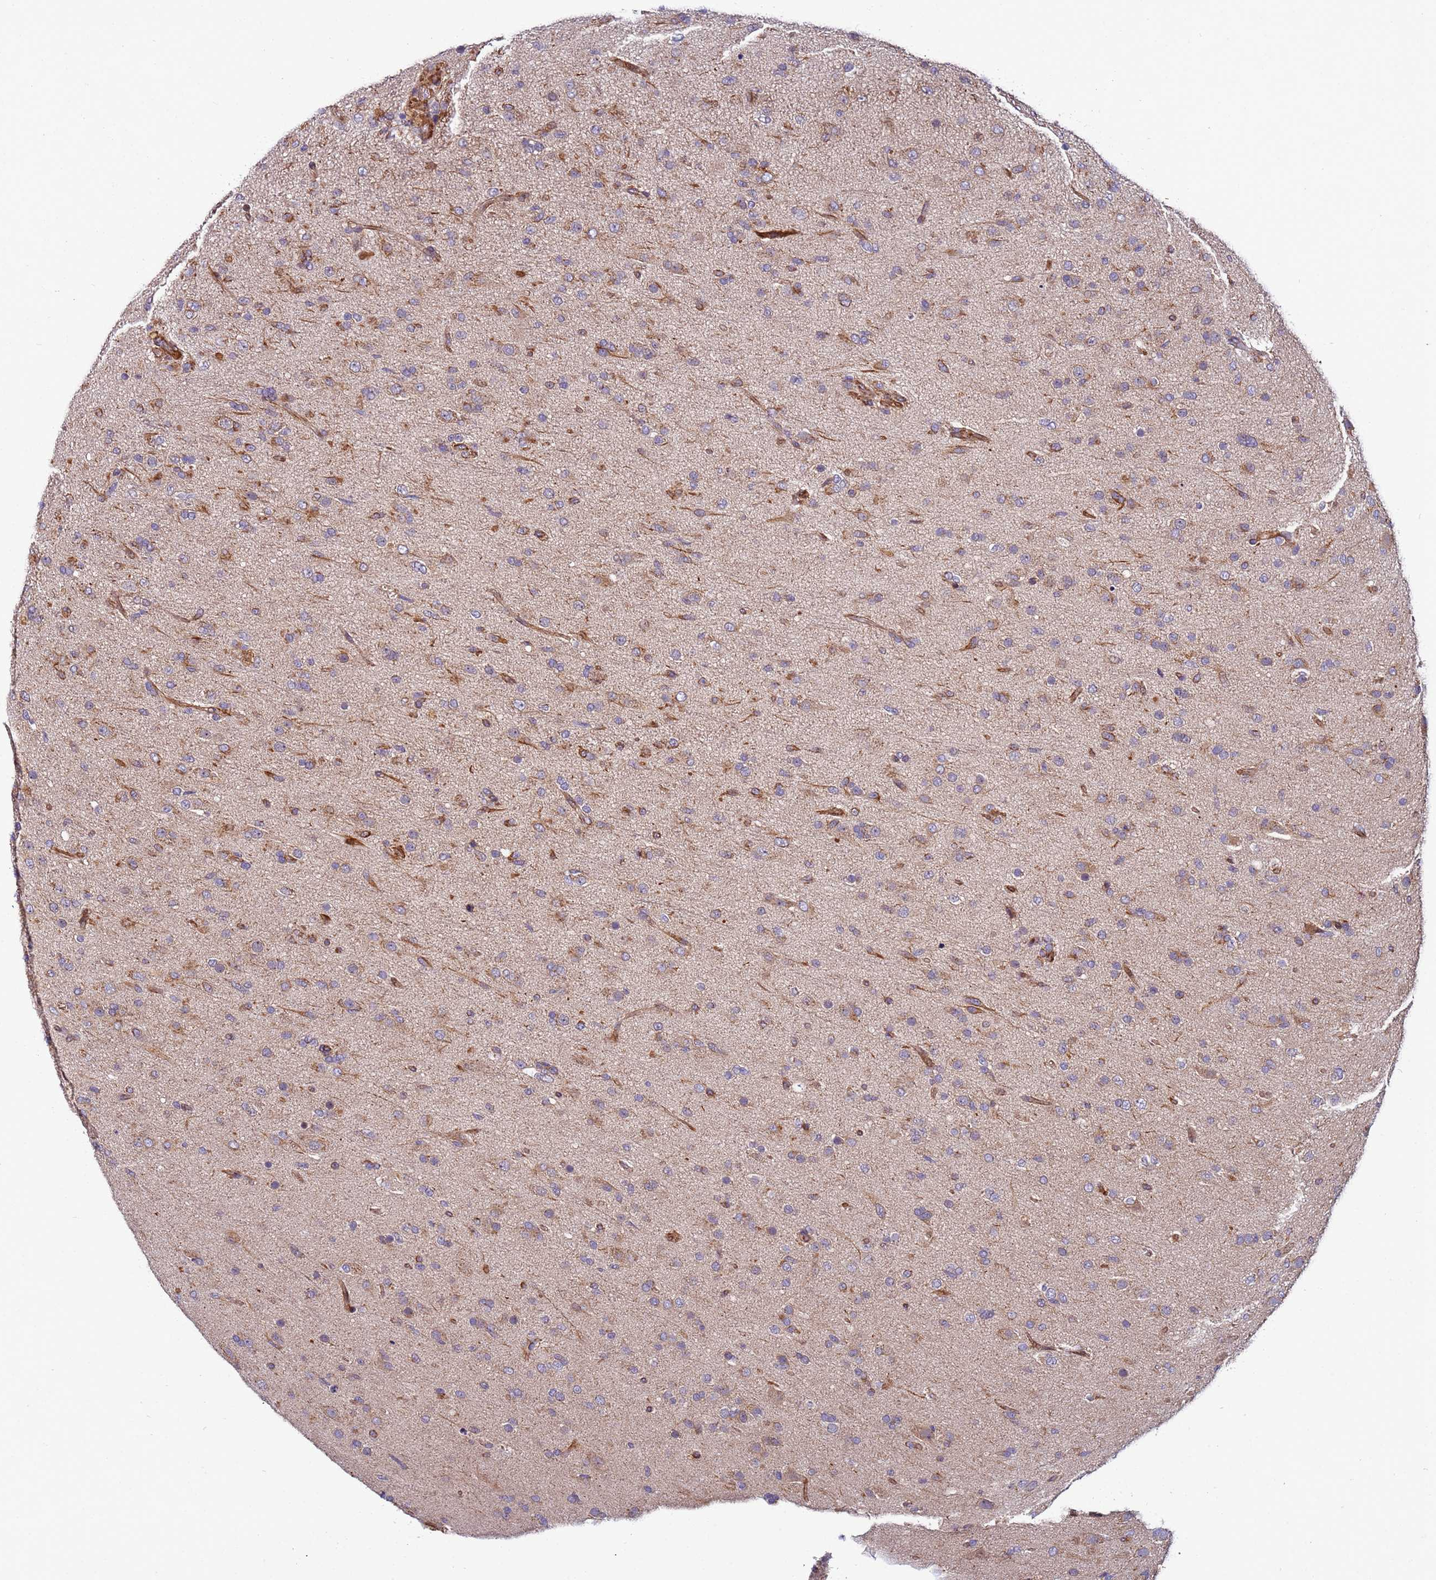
{"staining": {"intensity": "weak", "quantity": "<25%", "location": "cytoplasmic/membranous"}, "tissue": "glioma", "cell_type": "Tumor cells", "image_type": "cancer", "snomed": [{"axis": "morphology", "description": "Glioma, malignant, Low grade"}, {"axis": "topography", "description": "Brain"}], "caption": "The micrograph reveals no significant staining in tumor cells of glioma.", "gene": "MCRIP1", "patient": {"sex": "male", "age": 65}}